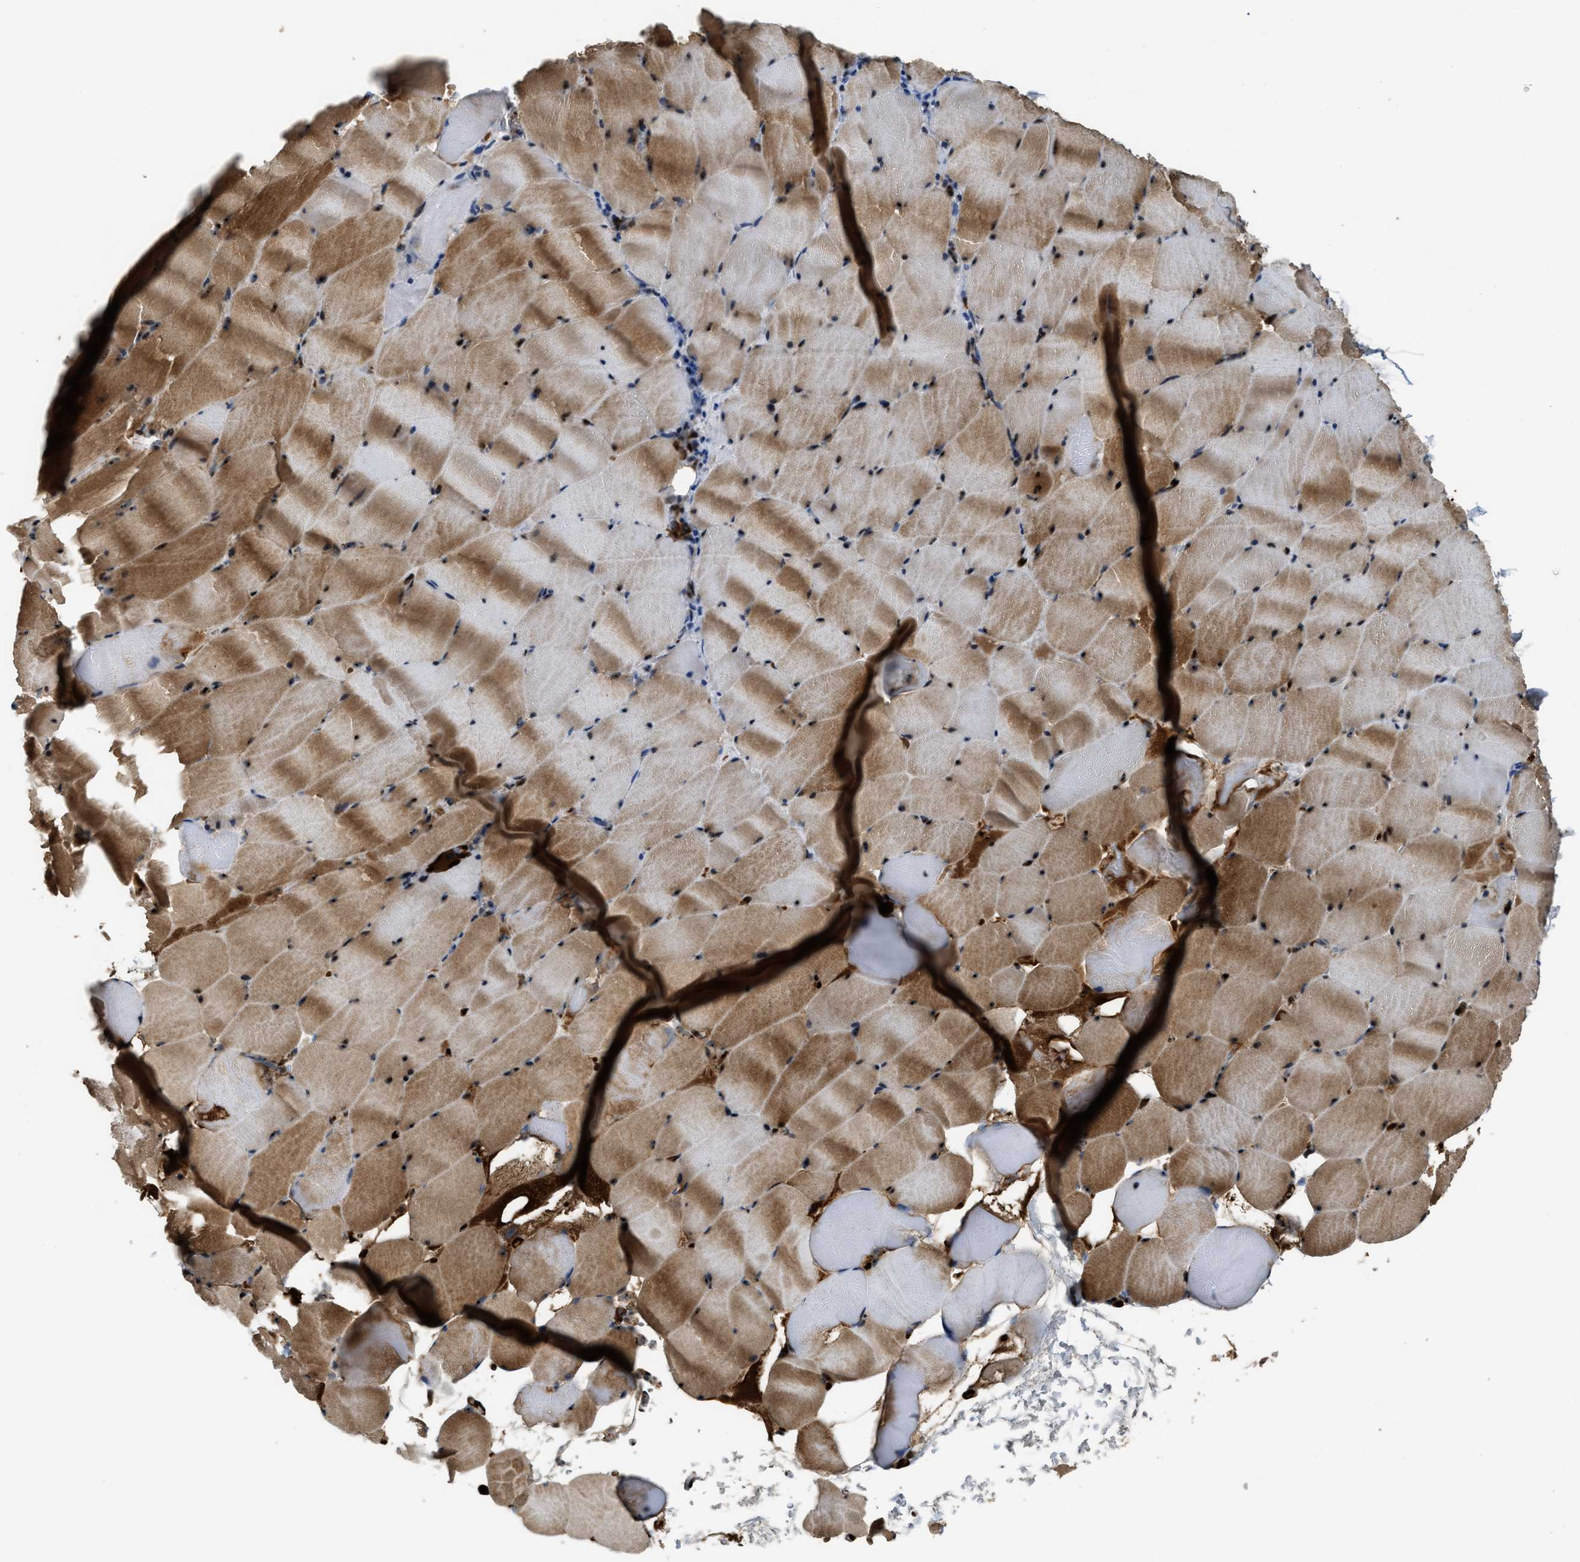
{"staining": {"intensity": "strong", "quantity": "25%-75%", "location": "cytoplasmic/membranous,nuclear"}, "tissue": "skeletal muscle", "cell_type": "Myocytes", "image_type": "normal", "snomed": [{"axis": "morphology", "description": "Normal tissue, NOS"}, {"axis": "topography", "description": "Skeletal muscle"}], "caption": "Human skeletal muscle stained for a protein (brown) shows strong cytoplasmic/membranous,nuclear positive positivity in approximately 25%-75% of myocytes.", "gene": "ZNF687", "patient": {"sex": "male", "age": 62}}